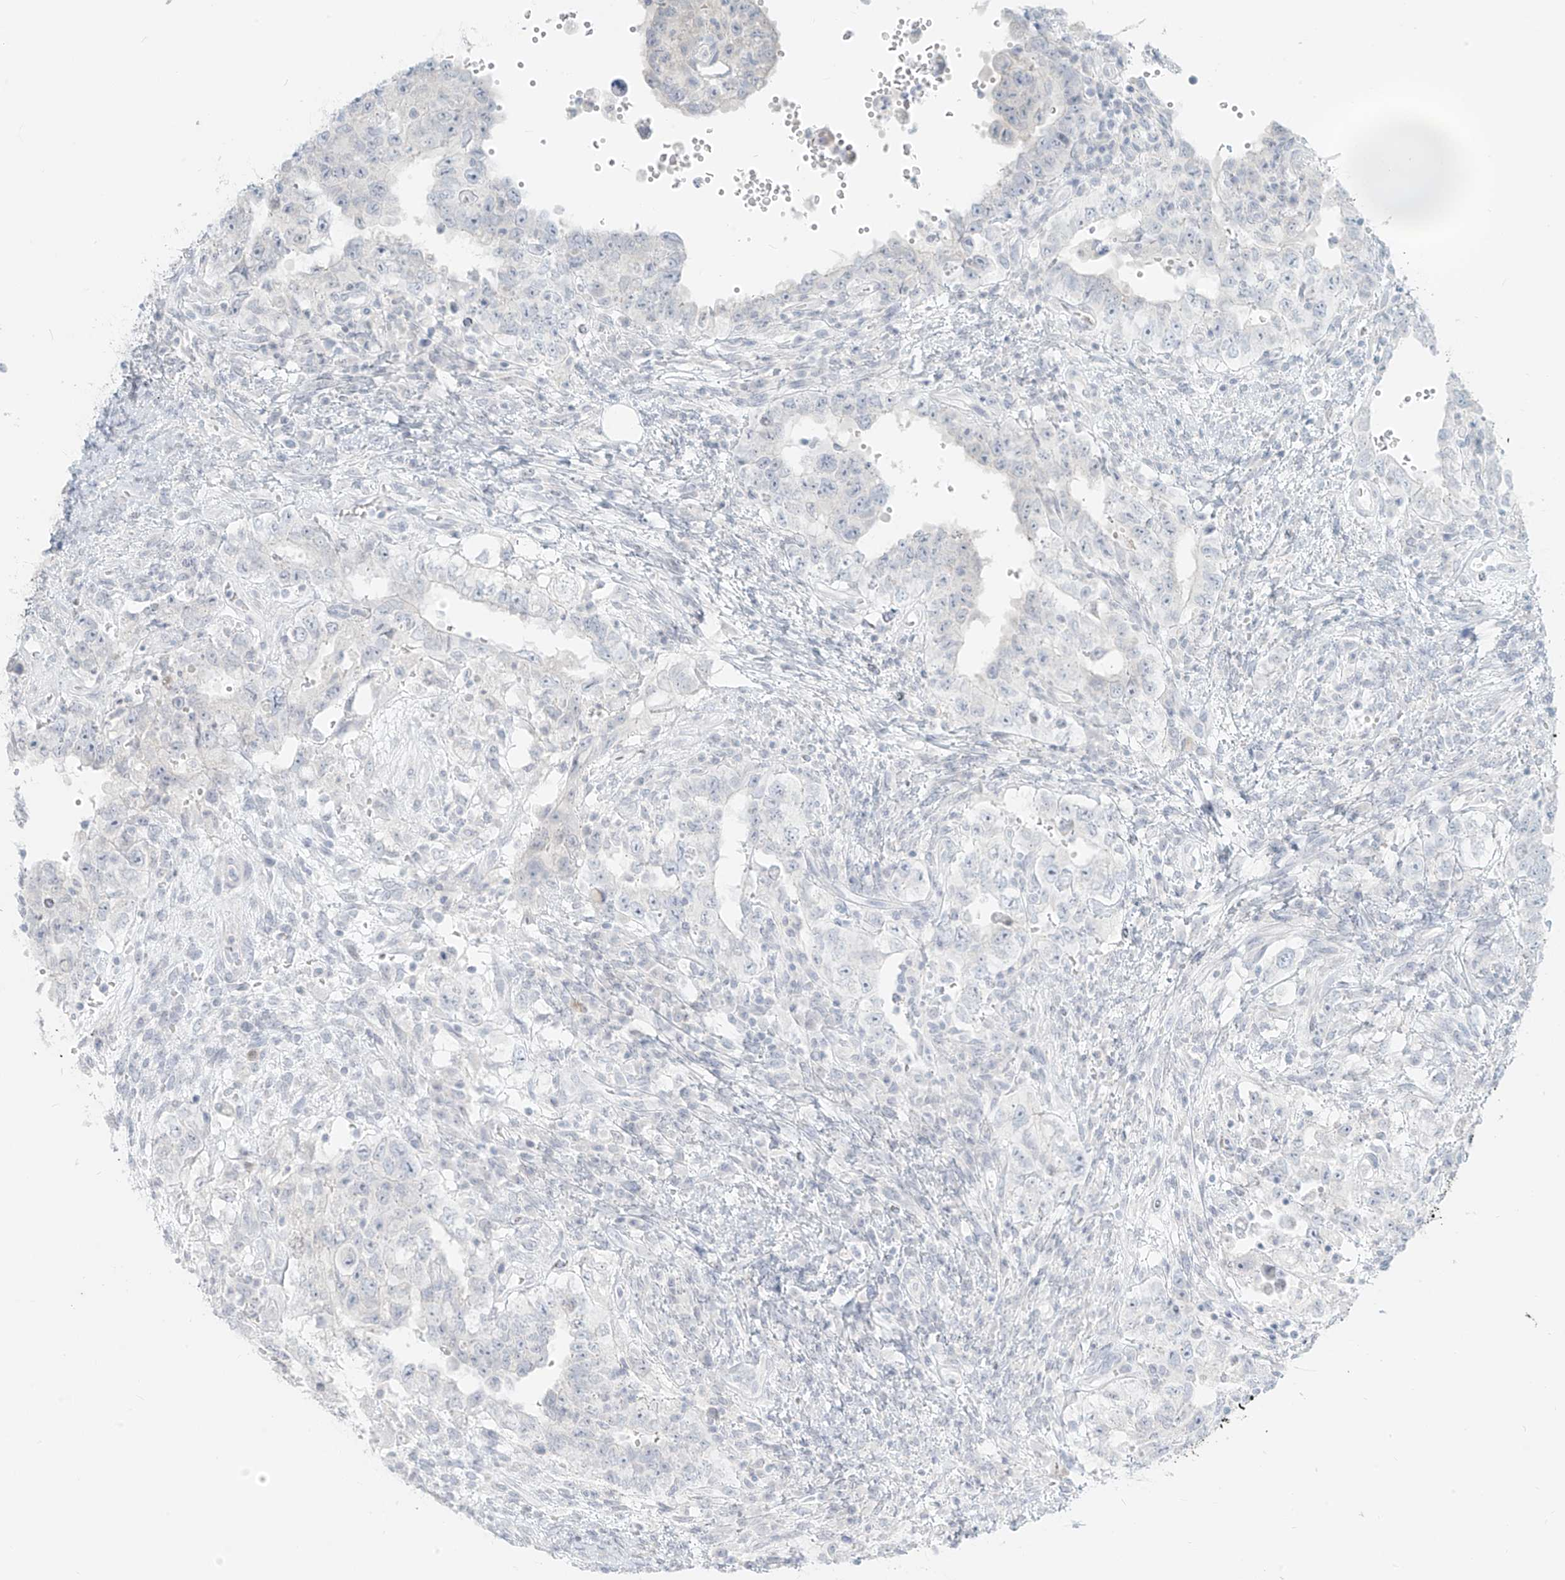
{"staining": {"intensity": "negative", "quantity": "none", "location": "none"}, "tissue": "testis cancer", "cell_type": "Tumor cells", "image_type": "cancer", "snomed": [{"axis": "morphology", "description": "Carcinoma, Embryonal, NOS"}, {"axis": "topography", "description": "Testis"}], "caption": "Human testis embryonal carcinoma stained for a protein using immunohistochemistry shows no expression in tumor cells.", "gene": "OSBPL7", "patient": {"sex": "male", "age": 26}}